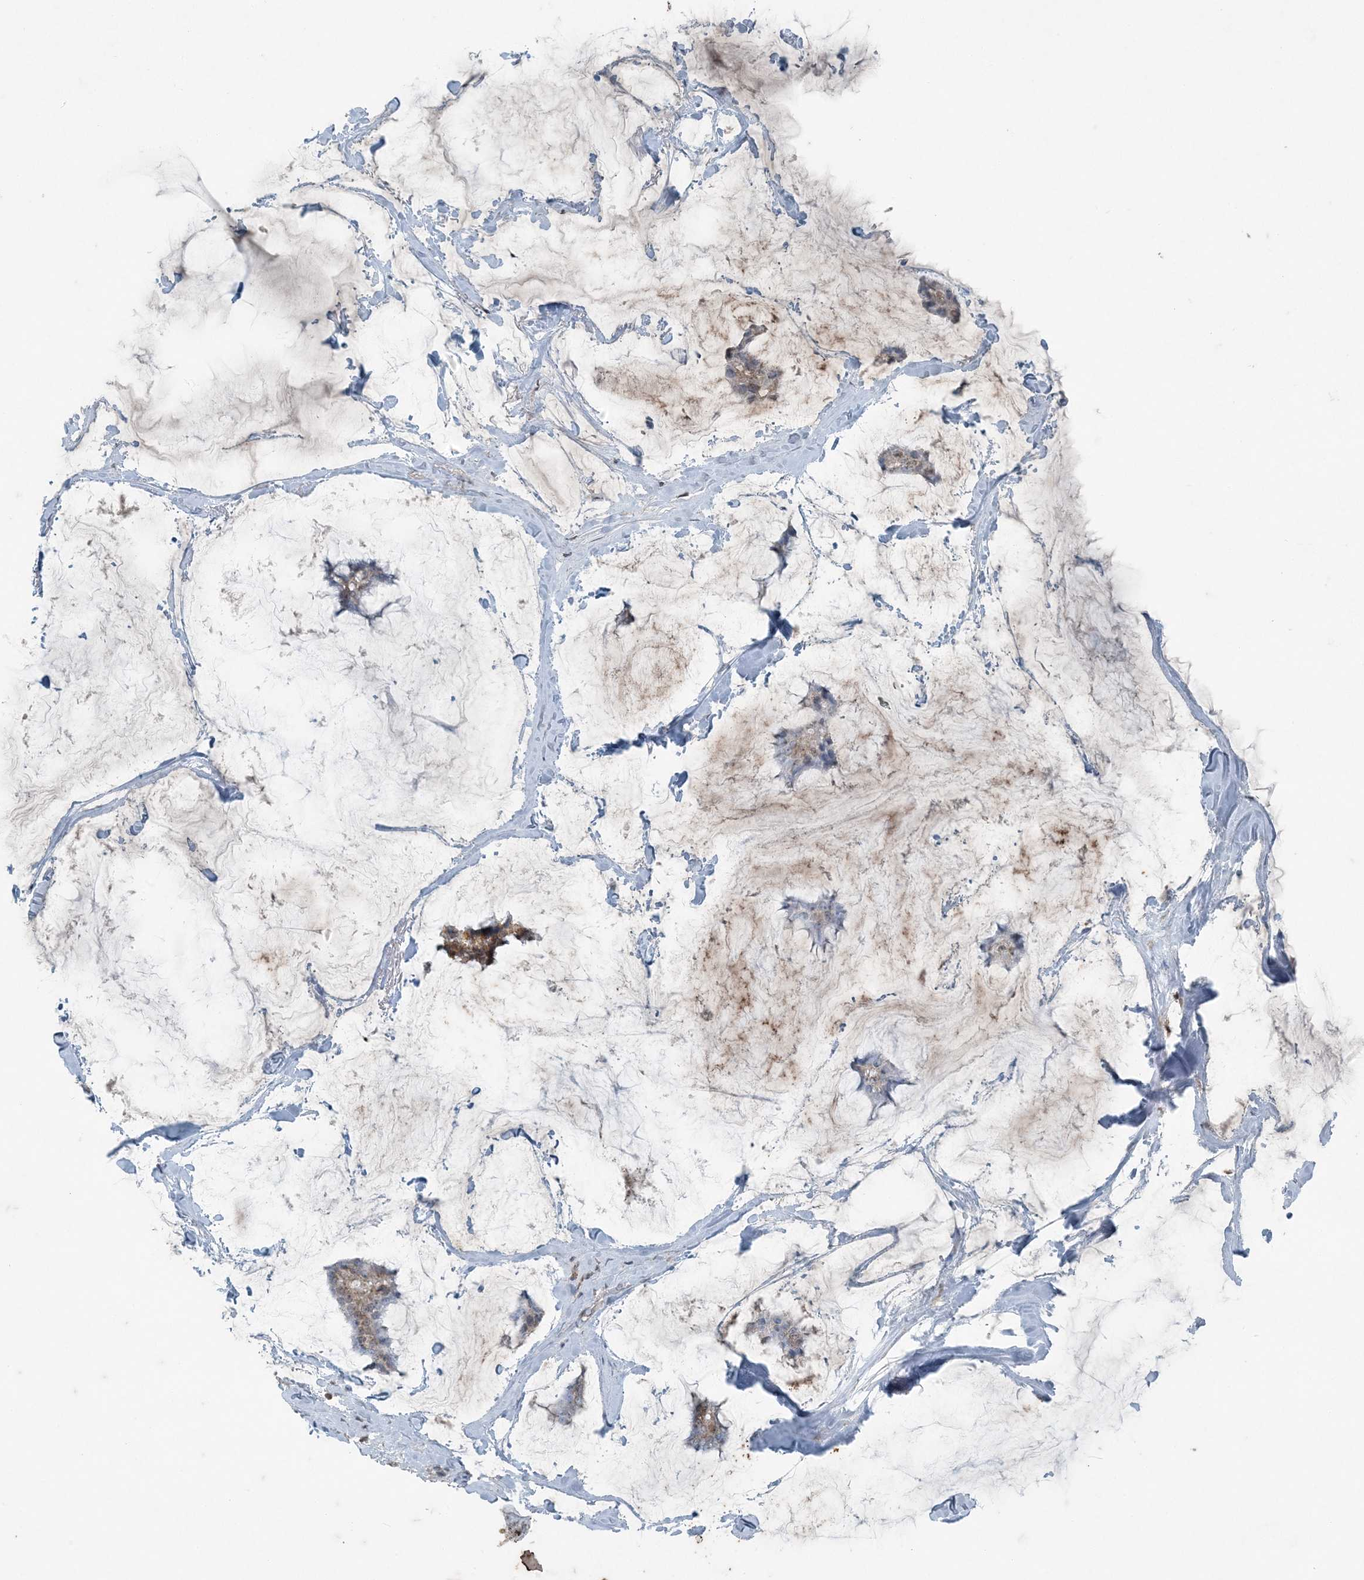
{"staining": {"intensity": "moderate", "quantity": ">75%", "location": "cytoplasmic/membranous"}, "tissue": "breast cancer", "cell_type": "Tumor cells", "image_type": "cancer", "snomed": [{"axis": "morphology", "description": "Duct carcinoma"}, {"axis": "topography", "description": "Breast"}], "caption": "Breast invasive ductal carcinoma tissue displays moderate cytoplasmic/membranous positivity in approximately >75% of tumor cells (Stains: DAB in brown, nuclei in blue, Microscopy: brightfield microscopy at high magnification).", "gene": "GNL1", "patient": {"sex": "female", "age": 93}}